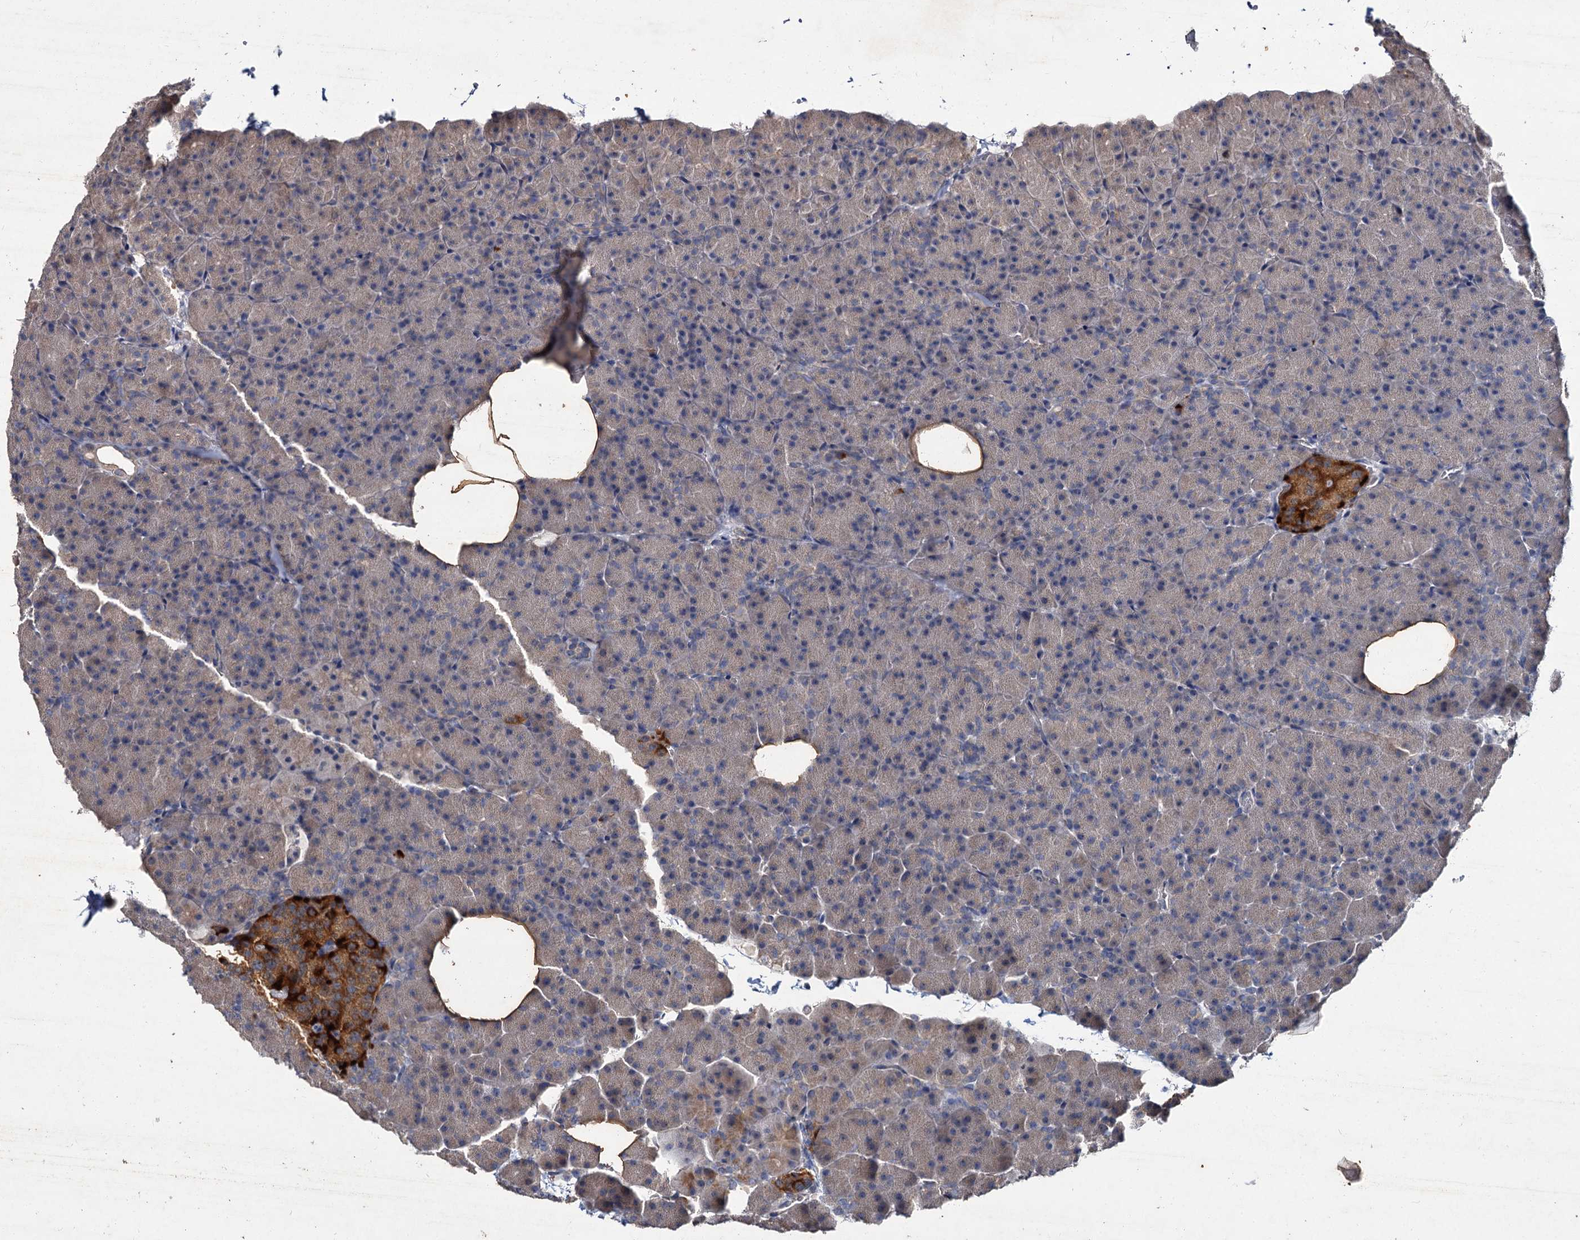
{"staining": {"intensity": "negative", "quantity": "none", "location": "none"}, "tissue": "pancreas", "cell_type": "Exocrine glandular cells", "image_type": "normal", "snomed": [{"axis": "morphology", "description": "Normal tissue, NOS"}, {"axis": "morphology", "description": "Carcinoid, malignant, NOS"}, {"axis": "topography", "description": "Pancreas"}], "caption": "Image shows no significant protein staining in exocrine glandular cells of benign pancreas.", "gene": "ATP9A", "patient": {"sex": "female", "age": 35}}